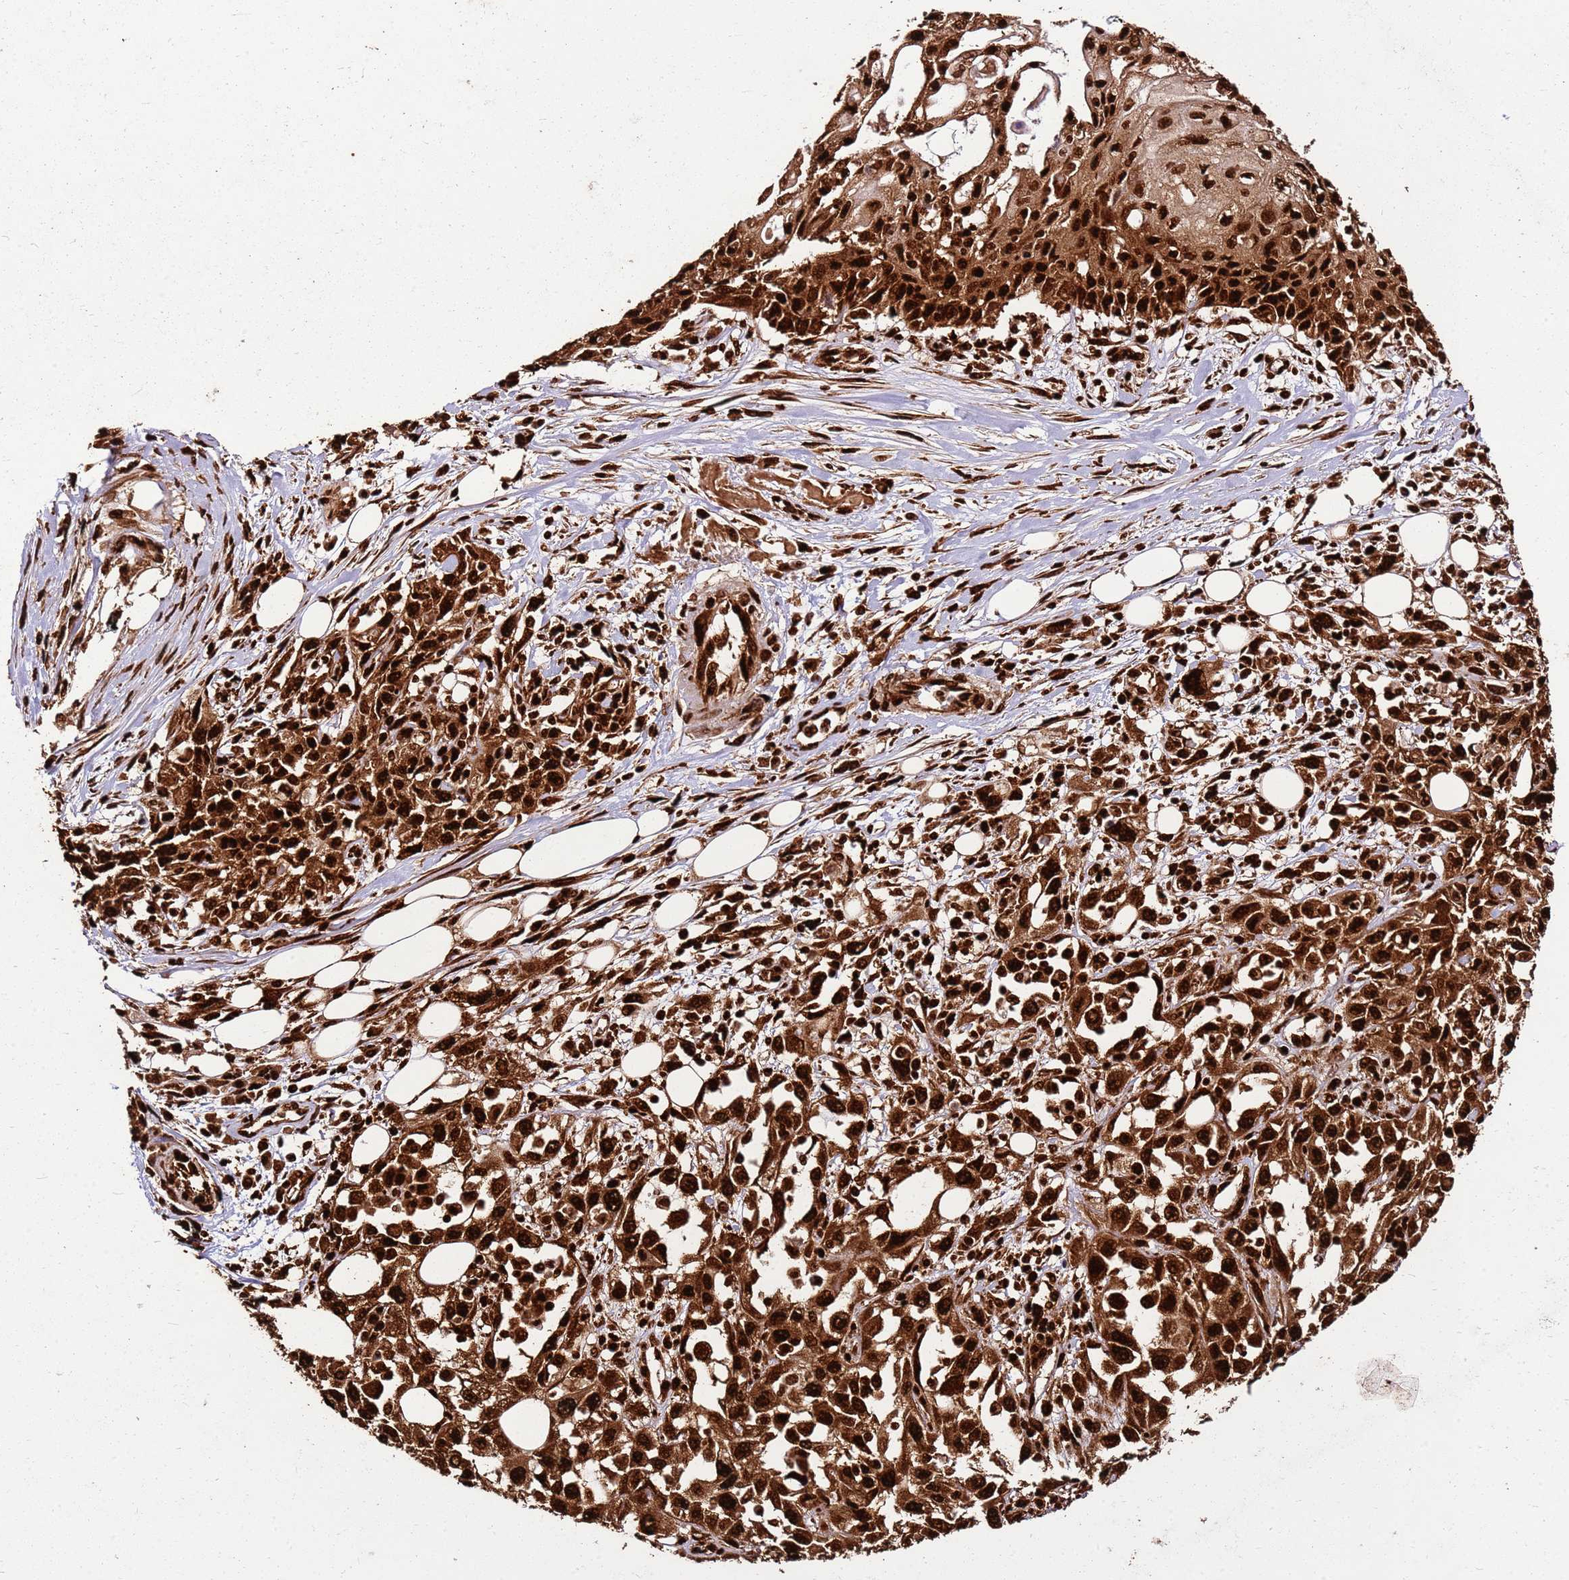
{"staining": {"intensity": "strong", "quantity": ">75%", "location": "cytoplasmic/membranous,nuclear"}, "tissue": "skin cancer", "cell_type": "Tumor cells", "image_type": "cancer", "snomed": [{"axis": "morphology", "description": "Squamous cell carcinoma, NOS"}, {"axis": "morphology", "description": "Squamous cell carcinoma, metastatic, NOS"}, {"axis": "topography", "description": "Skin"}, {"axis": "topography", "description": "Lymph node"}], "caption": "Tumor cells show high levels of strong cytoplasmic/membranous and nuclear expression in approximately >75% of cells in skin squamous cell carcinoma.", "gene": "HNRNPAB", "patient": {"sex": "male", "age": 75}}